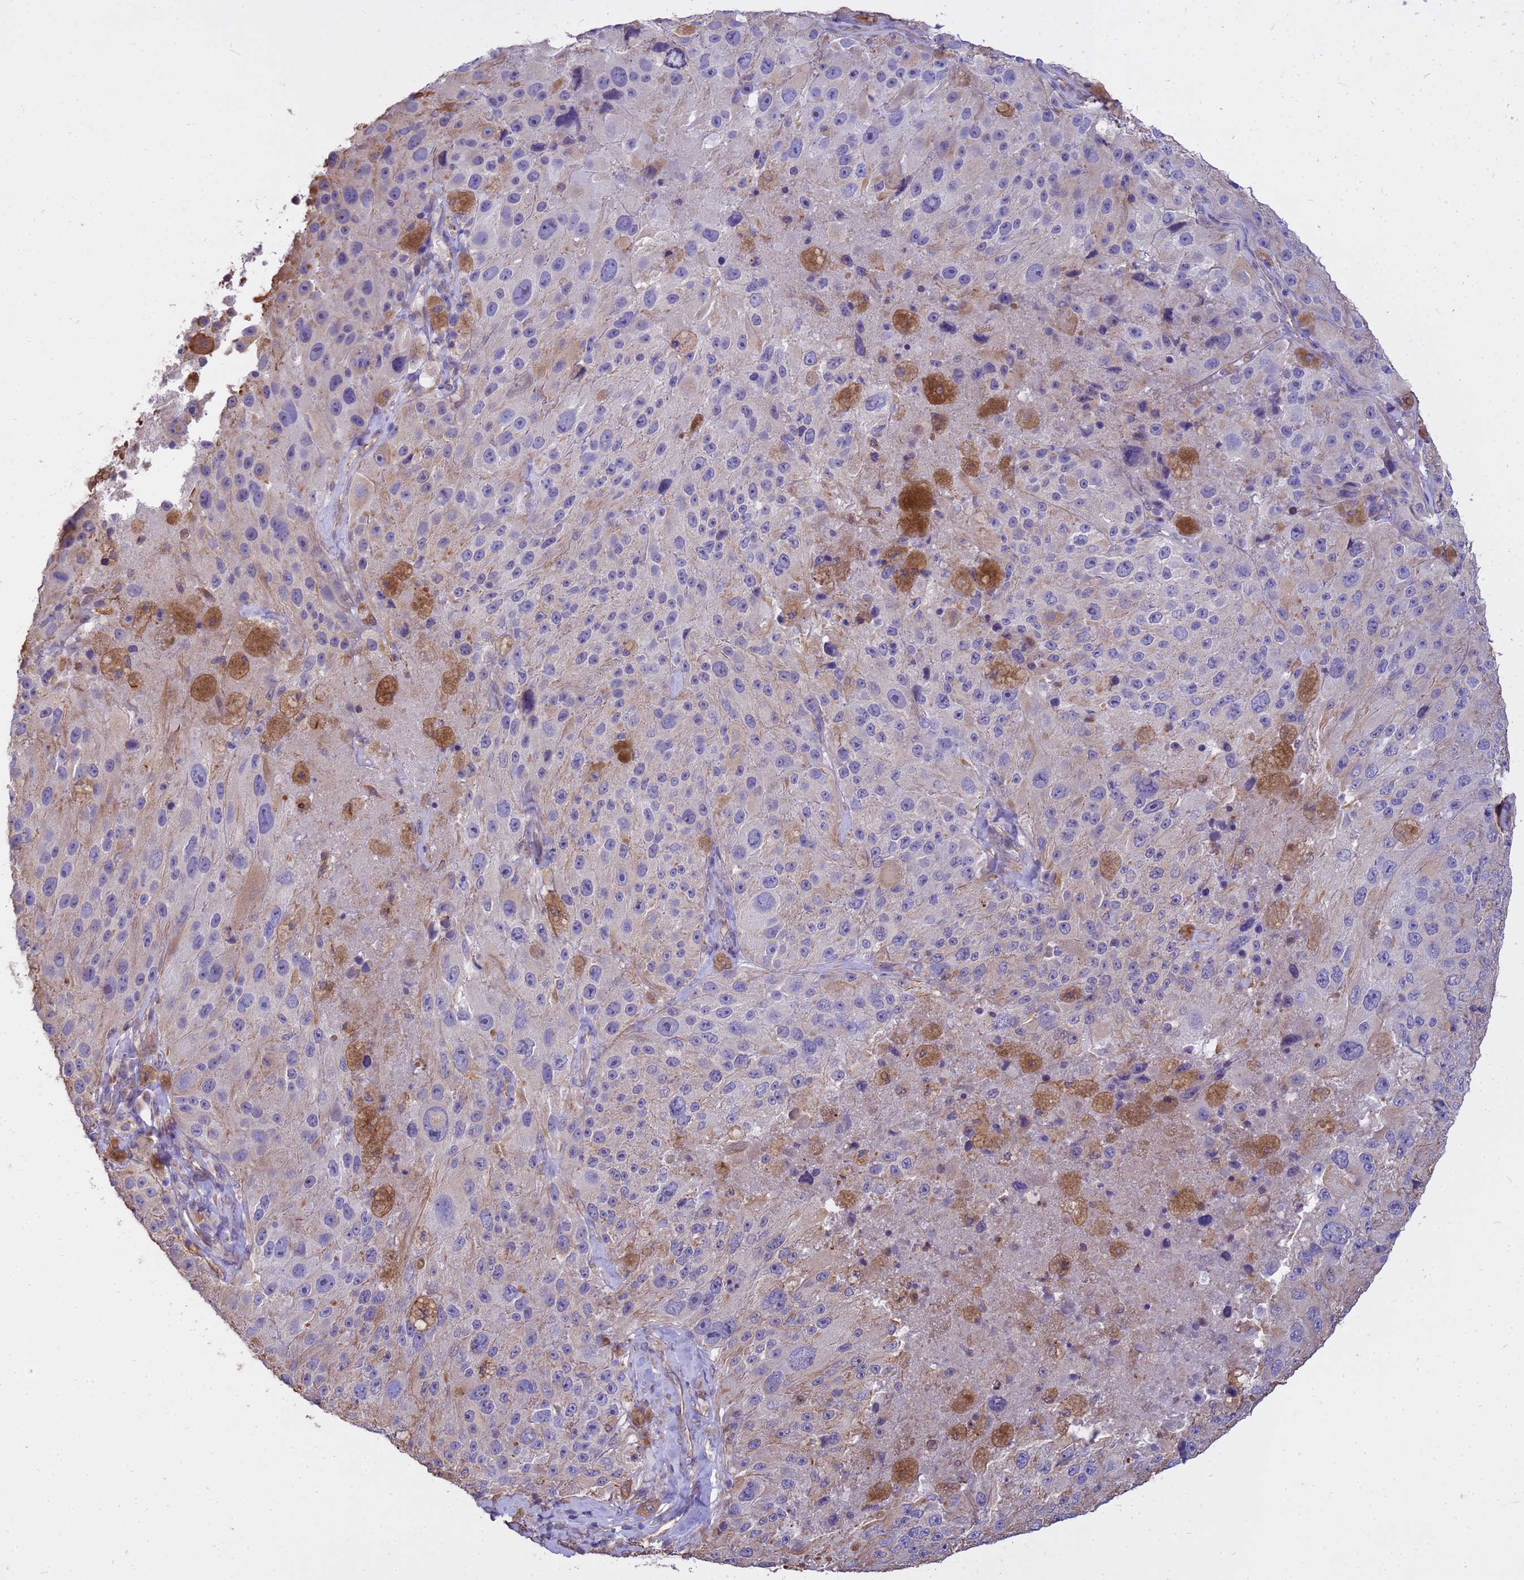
{"staining": {"intensity": "negative", "quantity": "none", "location": "none"}, "tissue": "melanoma", "cell_type": "Tumor cells", "image_type": "cancer", "snomed": [{"axis": "morphology", "description": "Malignant melanoma, Metastatic site"}, {"axis": "topography", "description": "Lymph node"}], "caption": "High magnification brightfield microscopy of melanoma stained with DAB (brown) and counterstained with hematoxylin (blue): tumor cells show no significant expression.", "gene": "TCEAL3", "patient": {"sex": "male", "age": 62}}